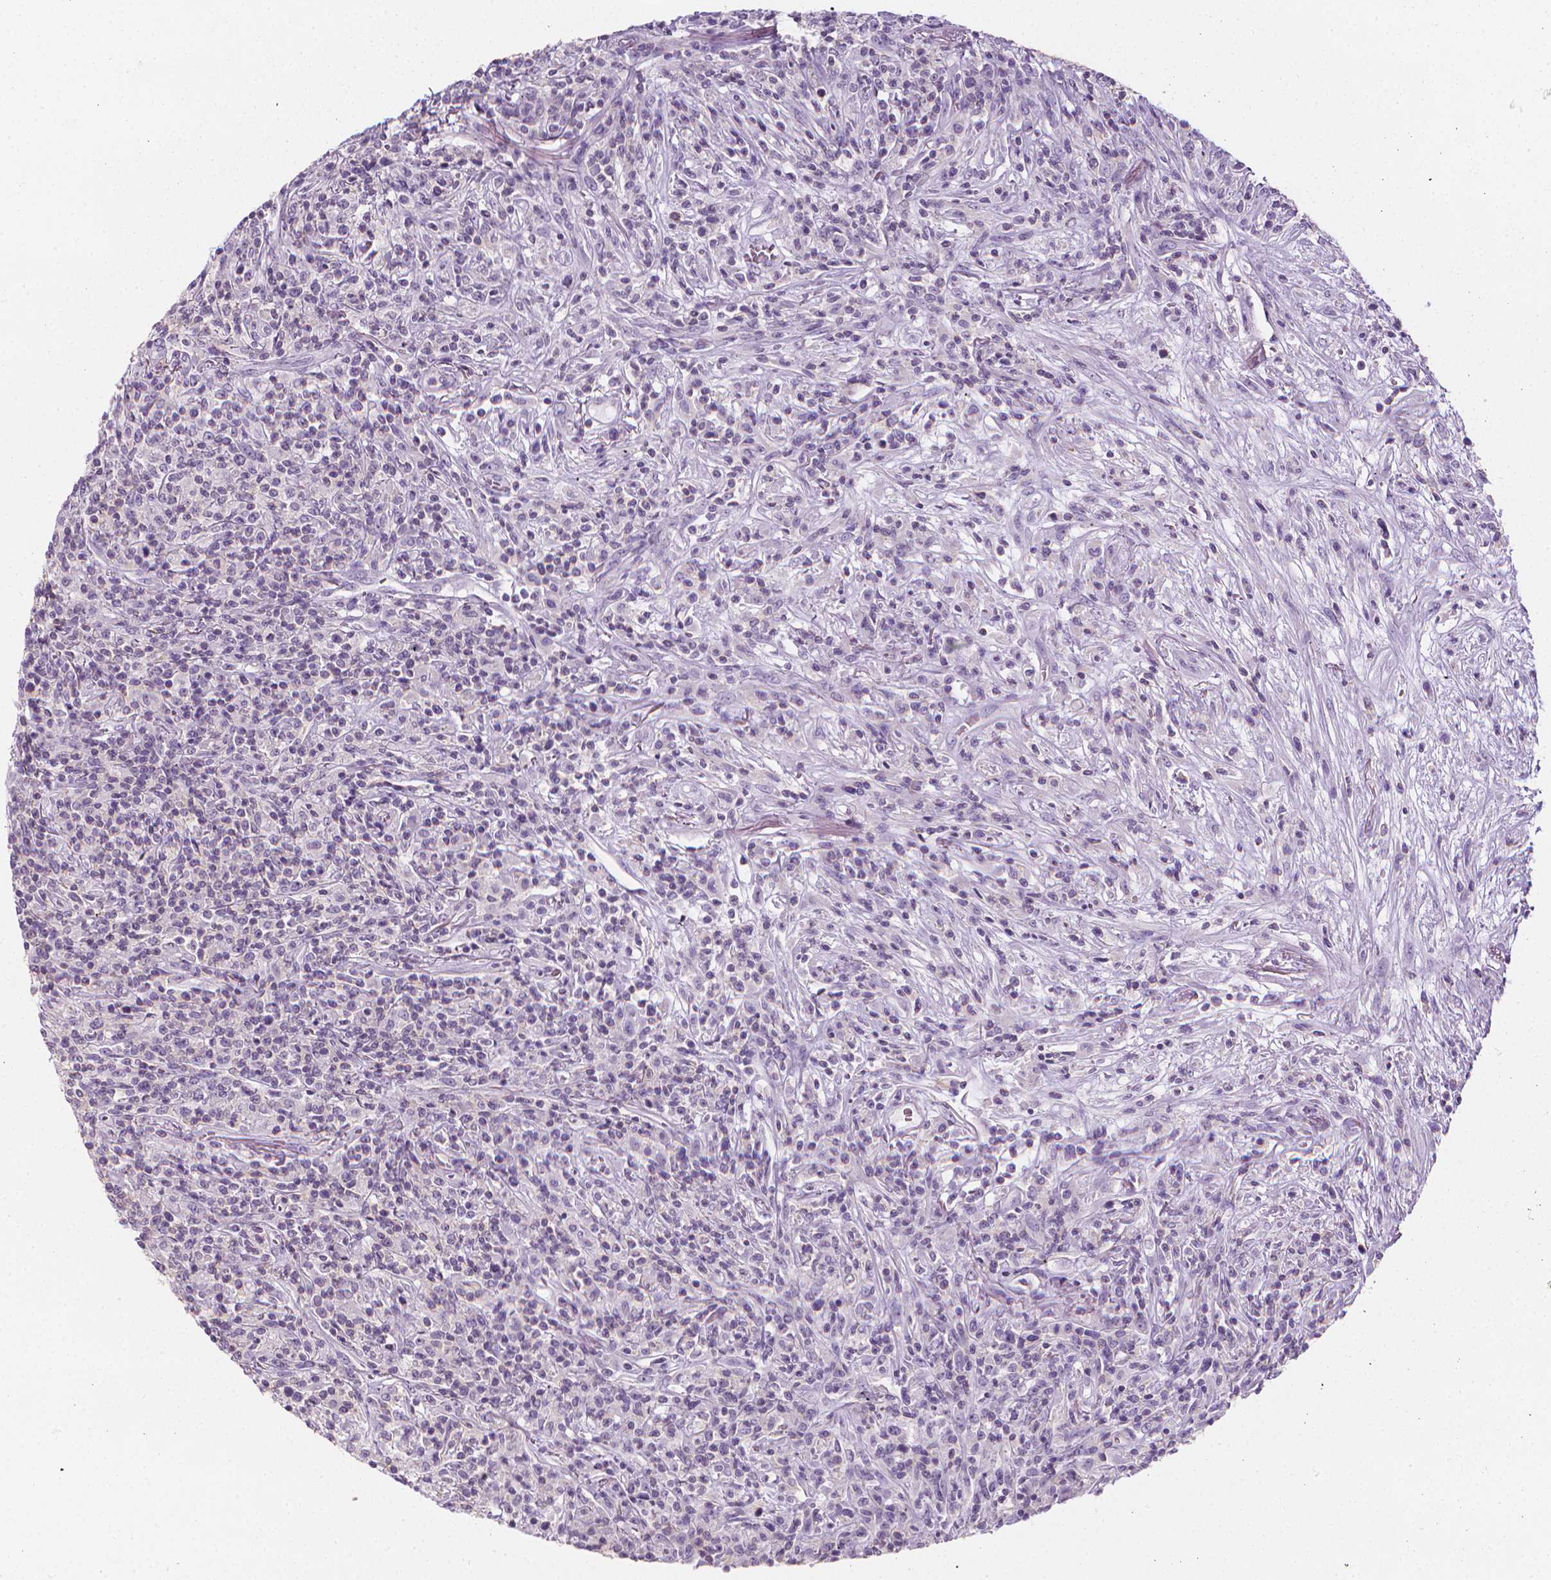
{"staining": {"intensity": "negative", "quantity": "none", "location": "none"}, "tissue": "lymphoma", "cell_type": "Tumor cells", "image_type": "cancer", "snomed": [{"axis": "morphology", "description": "Malignant lymphoma, non-Hodgkin's type, High grade"}, {"axis": "topography", "description": "Lung"}], "caption": "Human high-grade malignant lymphoma, non-Hodgkin's type stained for a protein using immunohistochemistry reveals no positivity in tumor cells.", "gene": "DCAF8L1", "patient": {"sex": "male", "age": 79}}